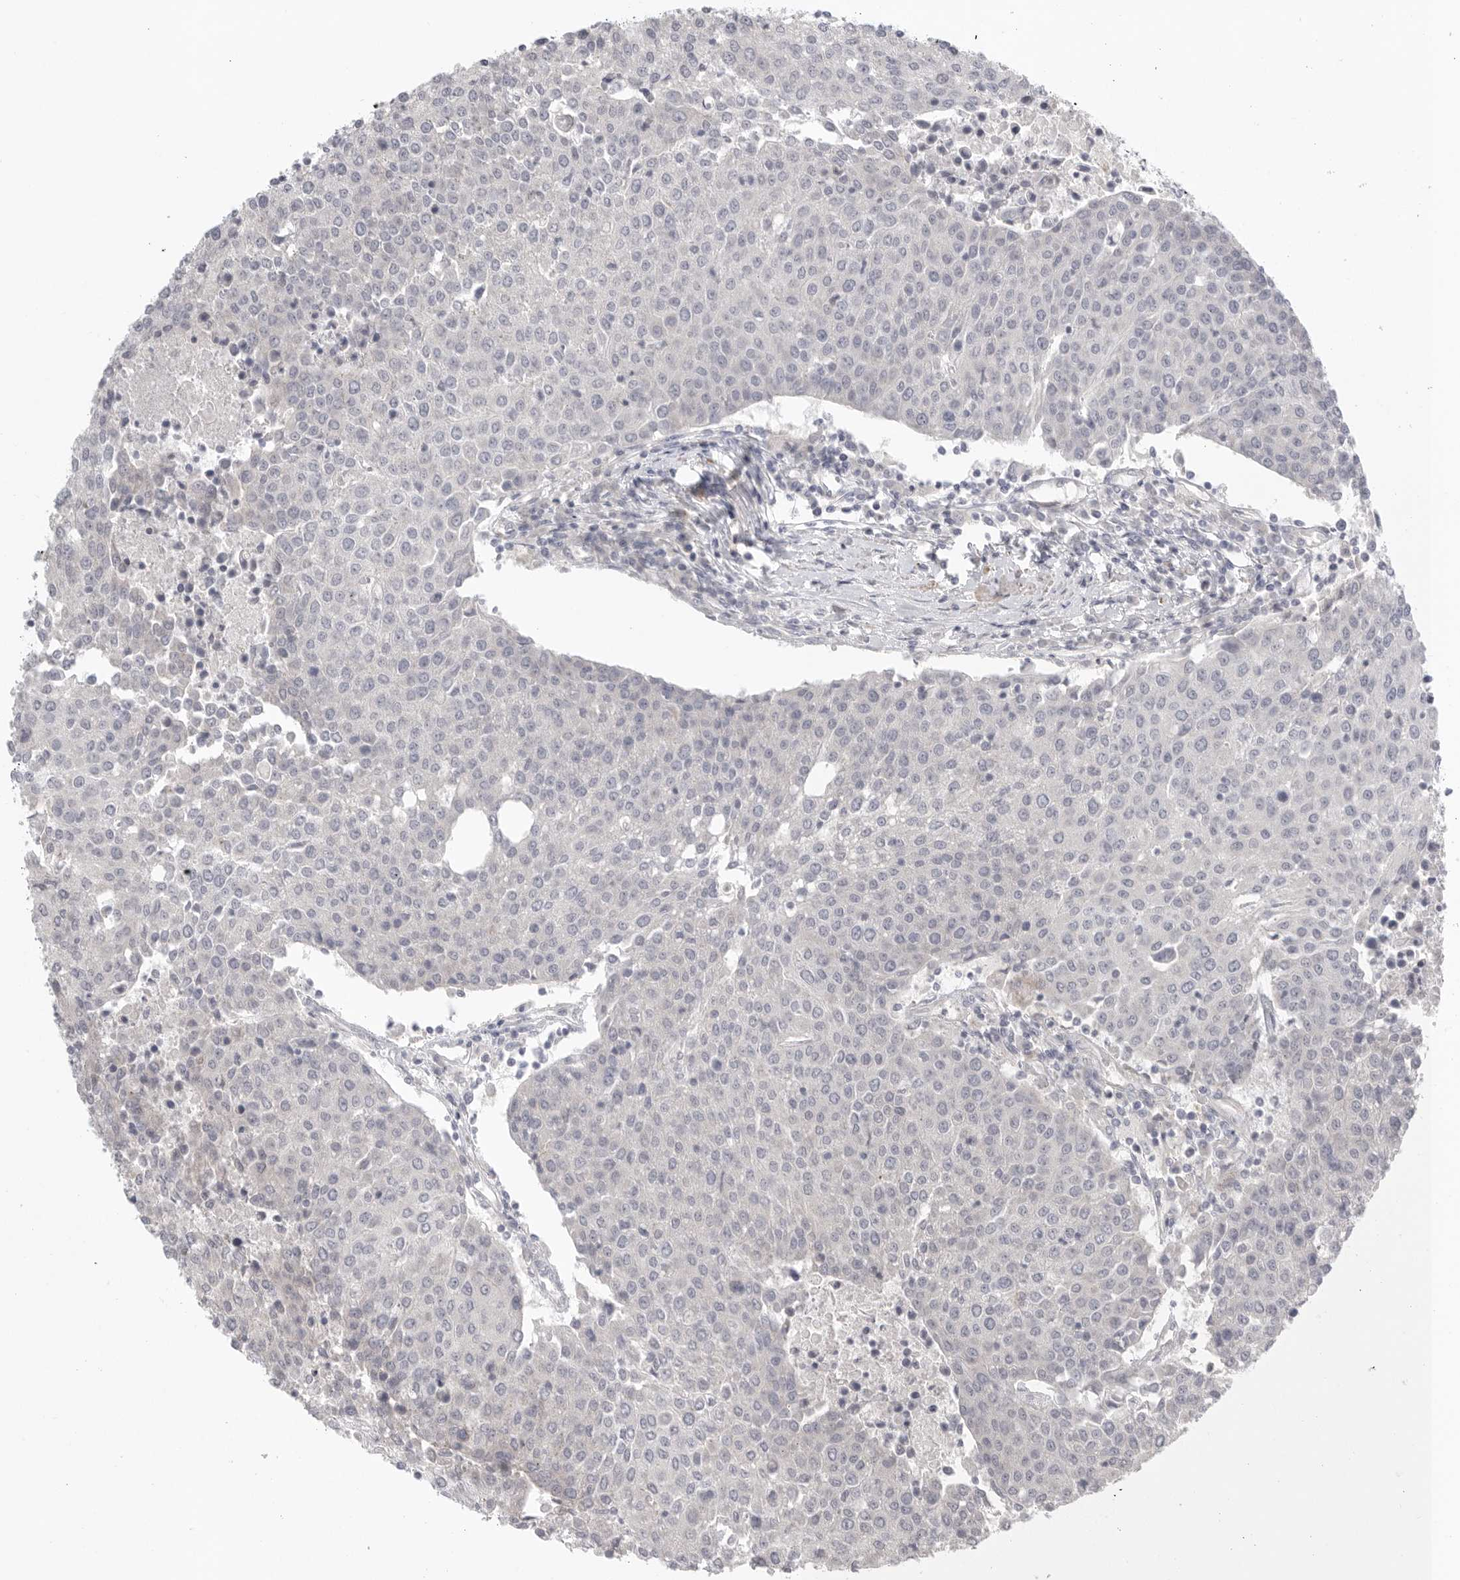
{"staining": {"intensity": "negative", "quantity": "none", "location": "none"}, "tissue": "urothelial cancer", "cell_type": "Tumor cells", "image_type": "cancer", "snomed": [{"axis": "morphology", "description": "Urothelial carcinoma, High grade"}, {"axis": "topography", "description": "Urinary bladder"}], "caption": "Tumor cells show no significant protein staining in high-grade urothelial carcinoma. (DAB (3,3'-diaminobenzidine) immunohistochemistry with hematoxylin counter stain).", "gene": "STAB2", "patient": {"sex": "female", "age": 85}}